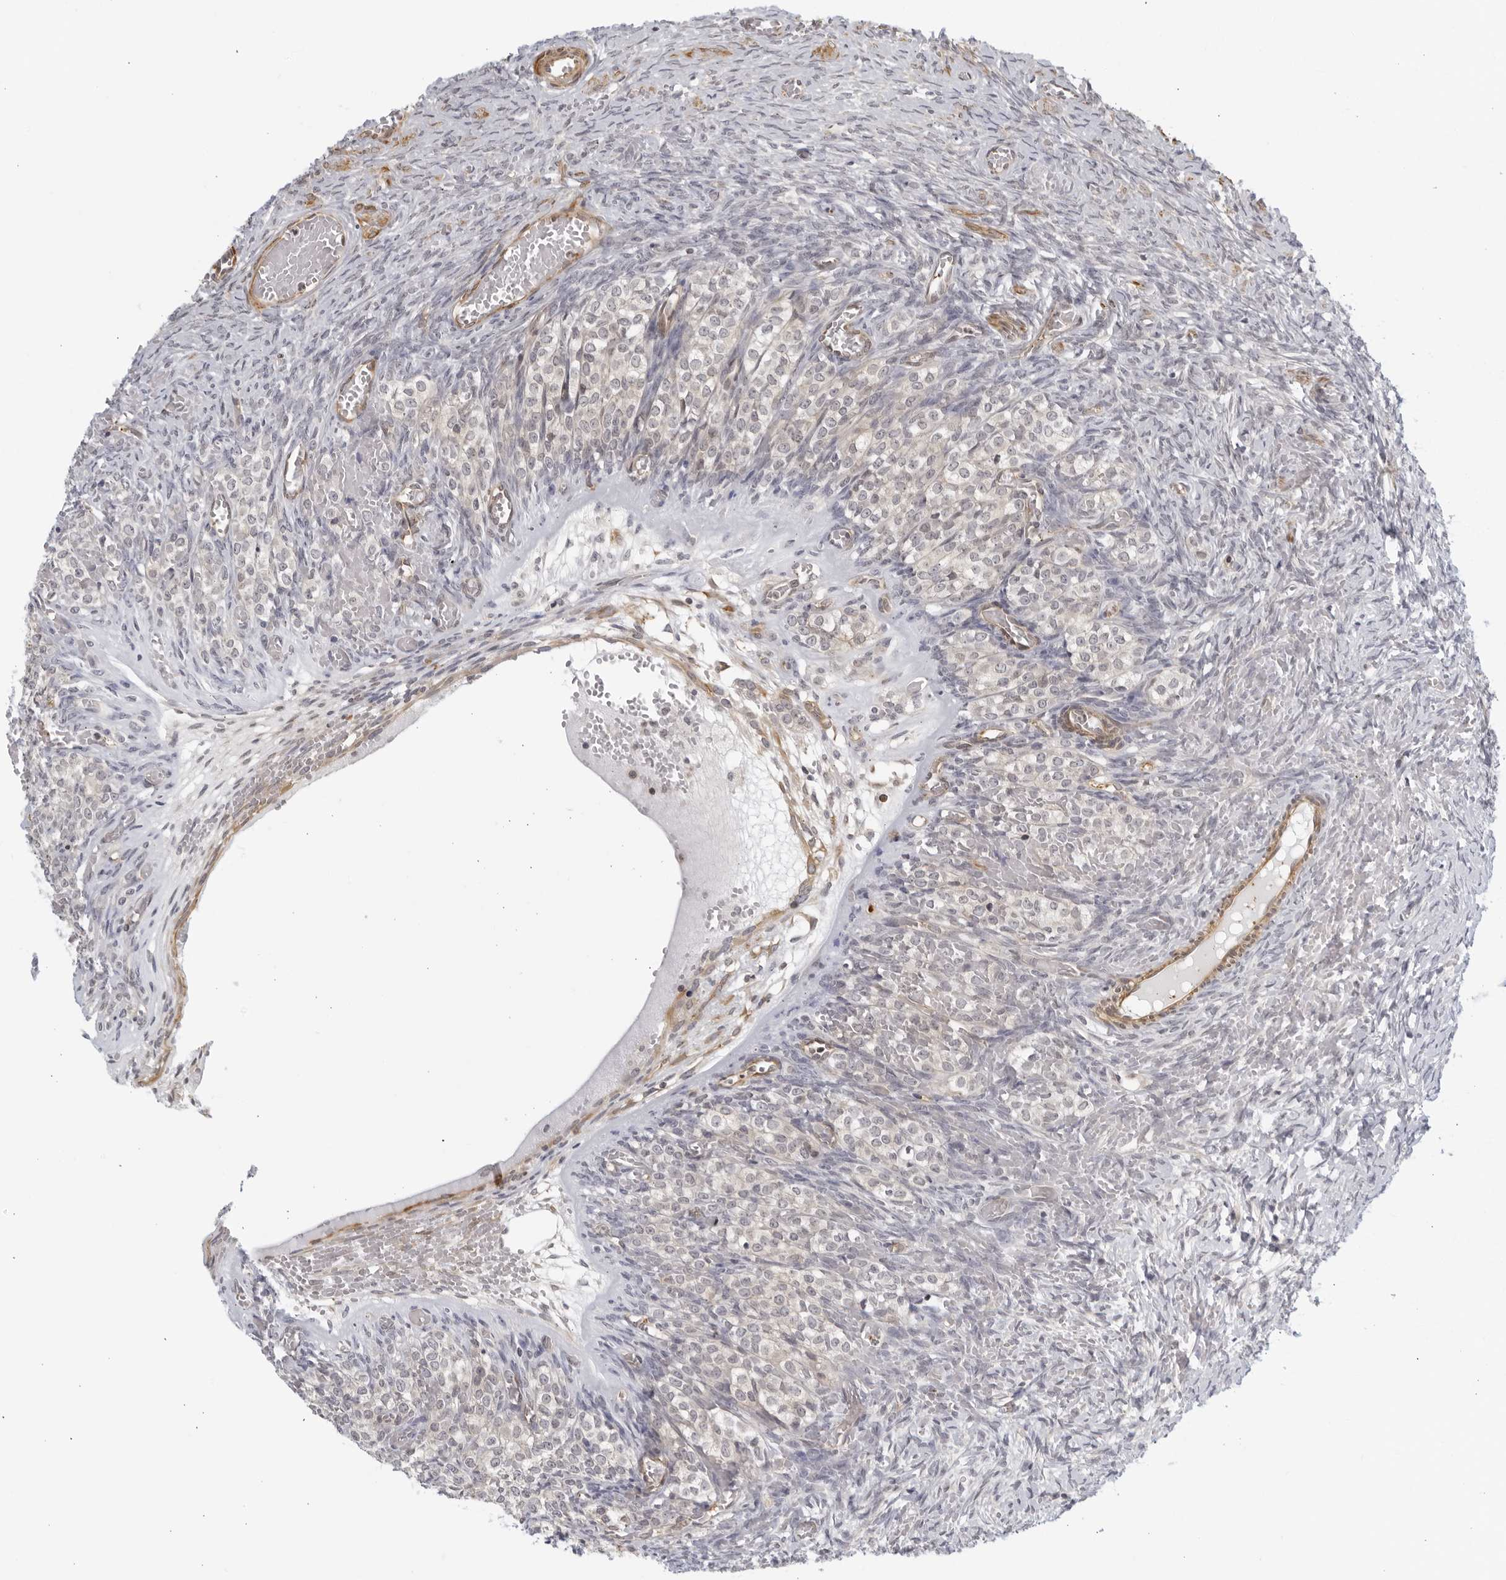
{"staining": {"intensity": "negative", "quantity": "none", "location": "none"}, "tissue": "ovary", "cell_type": "Follicle cells", "image_type": "normal", "snomed": [{"axis": "morphology", "description": "Adenocarcinoma, NOS"}, {"axis": "topography", "description": "Endometrium"}], "caption": "This is an IHC photomicrograph of benign human ovary. There is no staining in follicle cells.", "gene": "SERTAD4", "patient": {"sex": "female", "age": 32}}